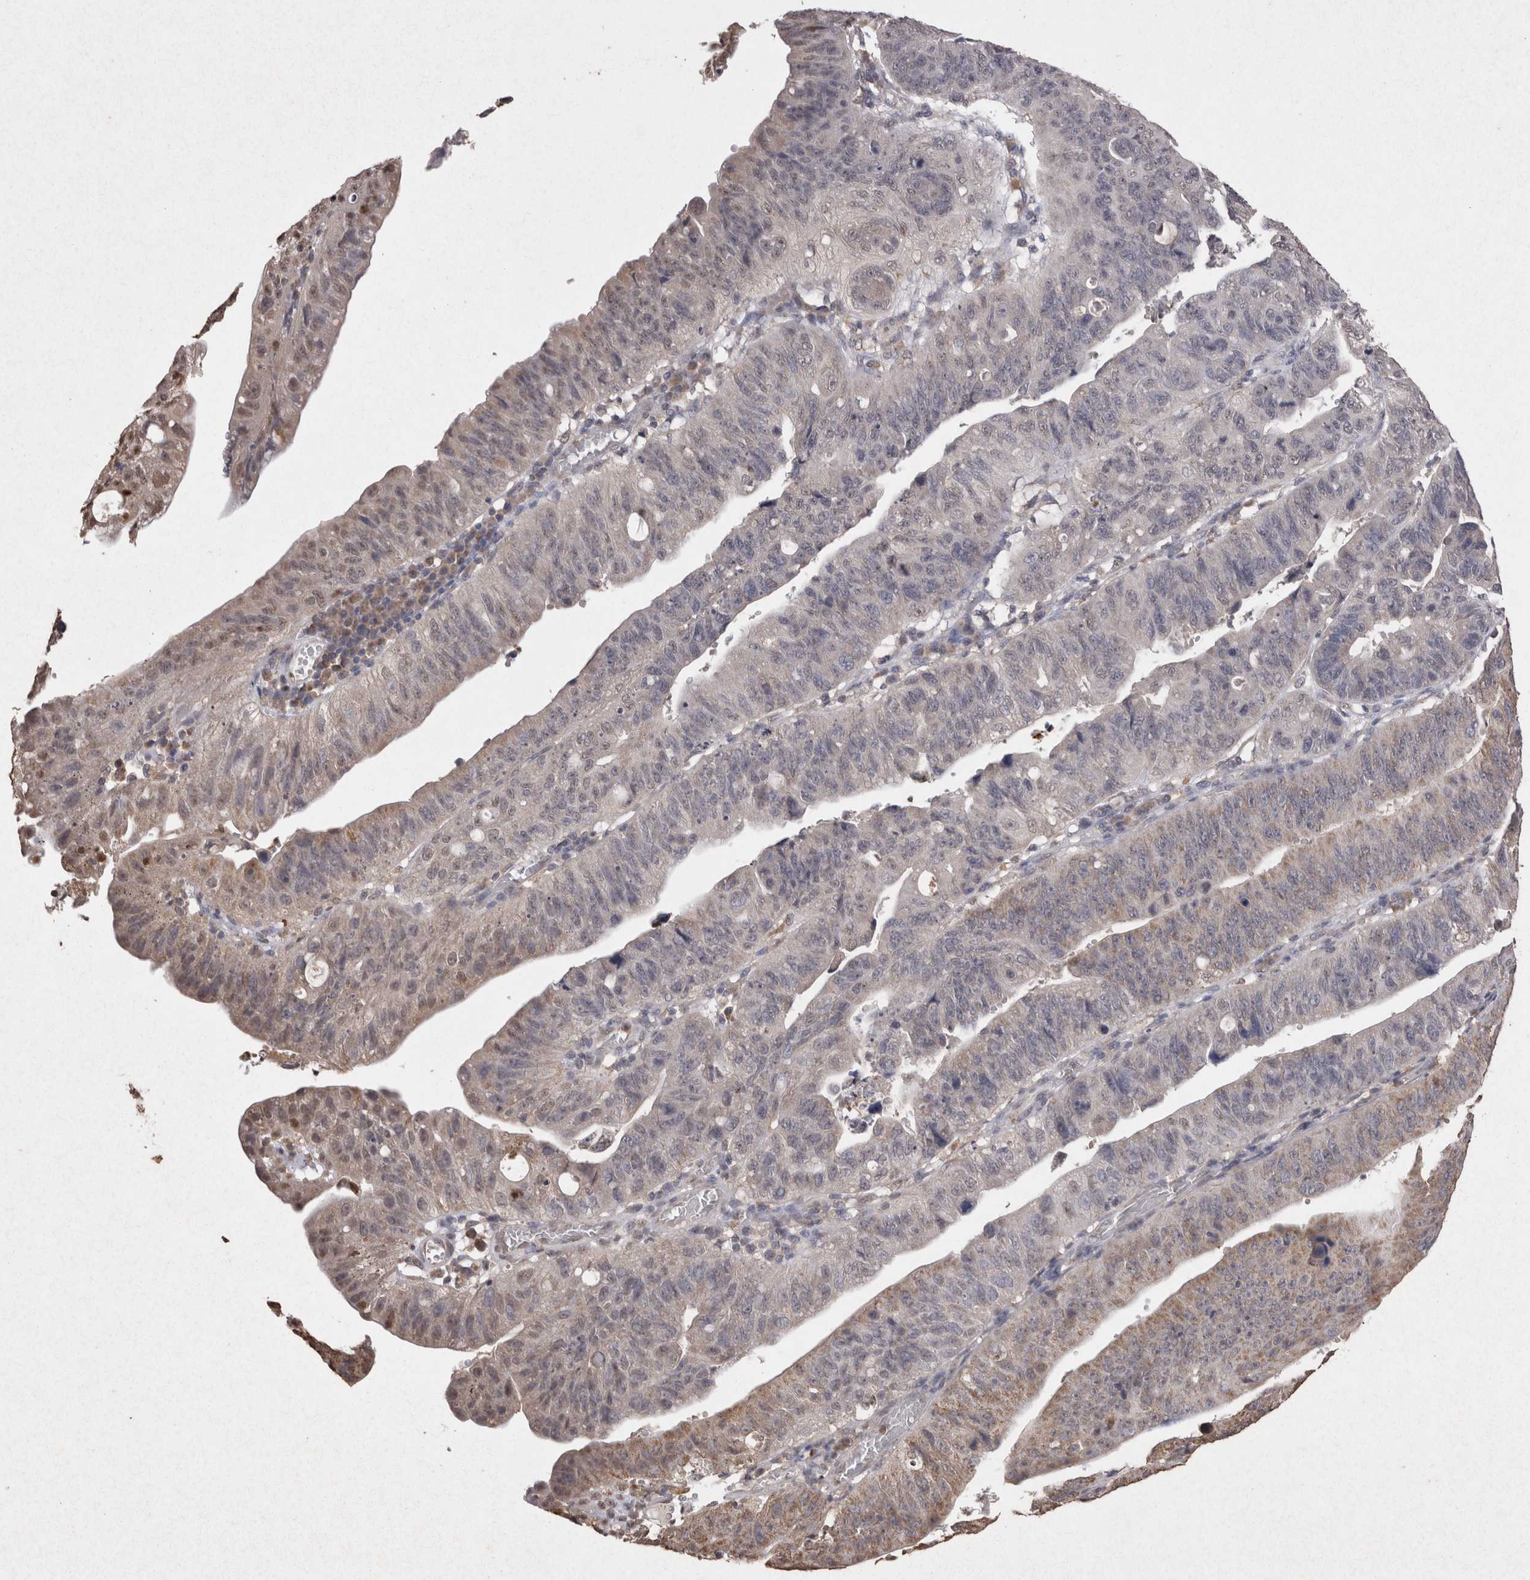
{"staining": {"intensity": "weak", "quantity": "<25%", "location": "cytoplasmic/membranous"}, "tissue": "stomach cancer", "cell_type": "Tumor cells", "image_type": "cancer", "snomed": [{"axis": "morphology", "description": "Adenocarcinoma, NOS"}, {"axis": "topography", "description": "Stomach"}], "caption": "Immunohistochemistry (IHC) micrograph of neoplastic tissue: human stomach adenocarcinoma stained with DAB (3,3'-diaminobenzidine) exhibits no significant protein expression in tumor cells.", "gene": "GRK5", "patient": {"sex": "male", "age": 59}}